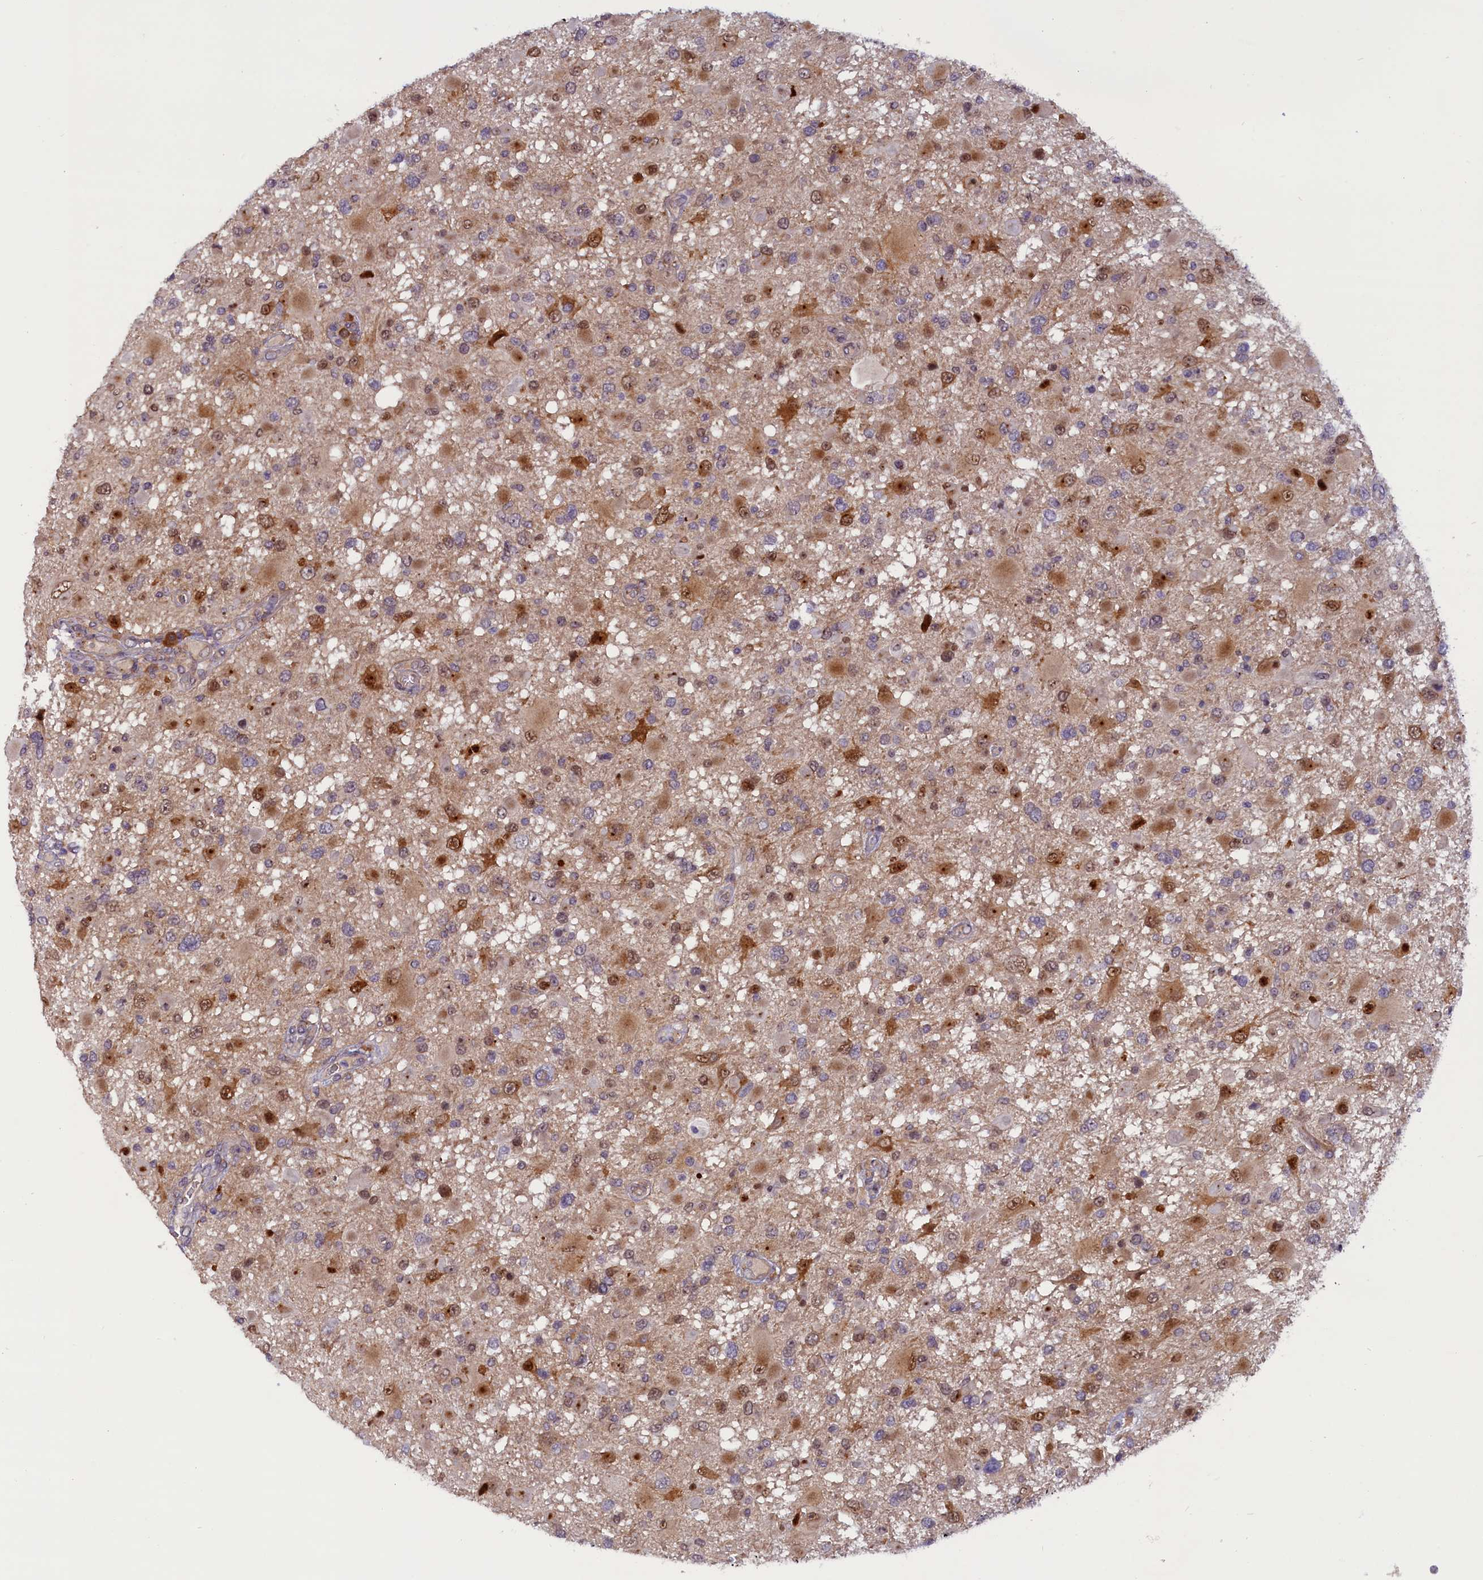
{"staining": {"intensity": "moderate", "quantity": "25%-75%", "location": "cytoplasmic/membranous,nuclear"}, "tissue": "glioma", "cell_type": "Tumor cells", "image_type": "cancer", "snomed": [{"axis": "morphology", "description": "Glioma, malignant, High grade"}, {"axis": "topography", "description": "Brain"}], "caption": "About 25%-75% of tumor cells in human glioma demonstrate moderate cytoplasmic/membranous and nuclear protein positivity as visualized by brown immunohistochemical staining.", "gene": "CCDC9B", "patient": {"sex": "male", "age": 53}}